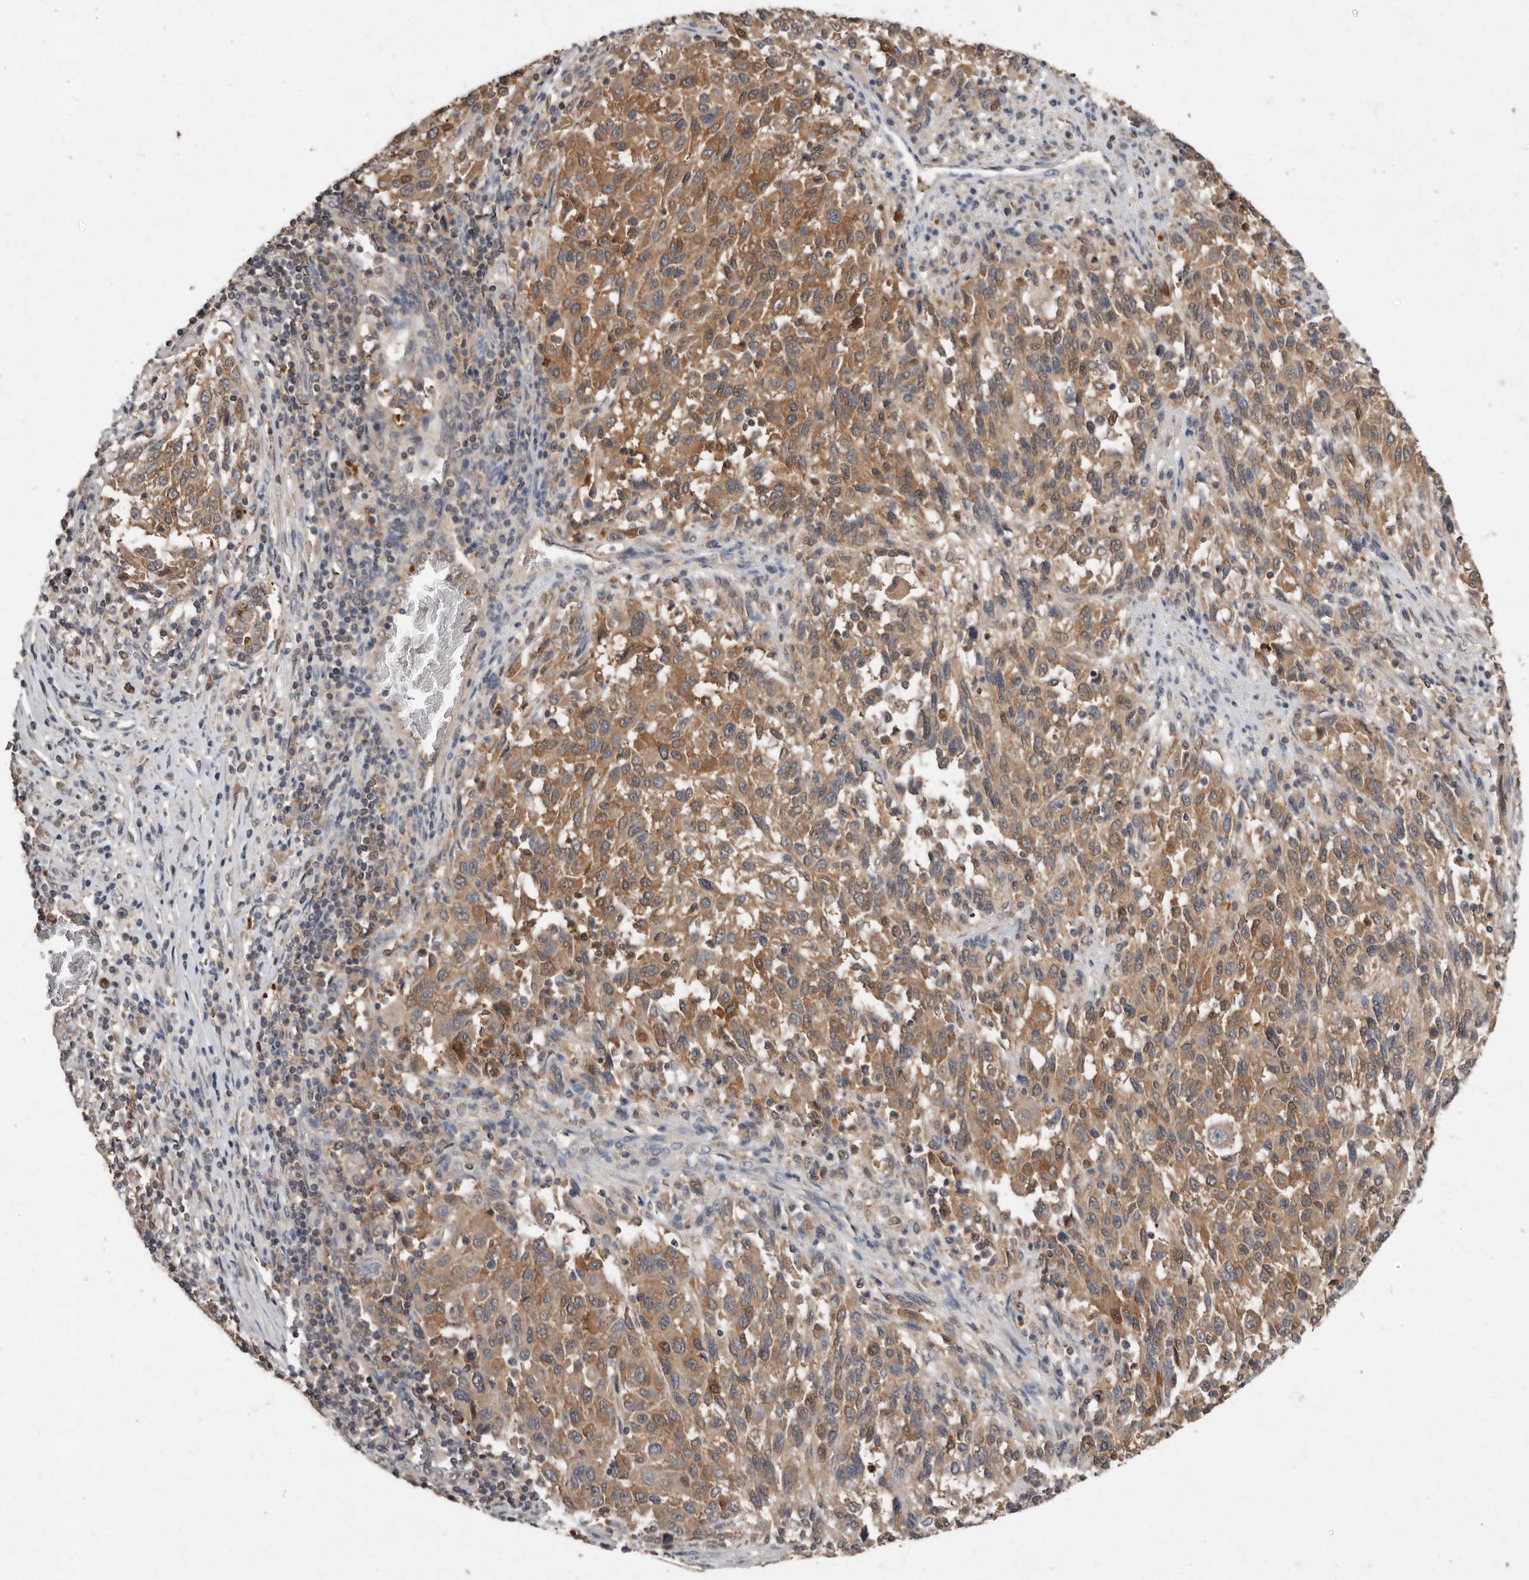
{"staining": {"intensity": "moderate", "quantity": ">75%", "location": "cytoplasmic/membranous"}, "tissue": "melanoma", "cell_type": "Tumor cells", "image_type": "cancer", "snomed": [{"axis": "morphology", "description": "Malignant melanoma, Metastatic site"}, {"axis": "topography", "description": "Lymph node"}], "caption": "The histopathology image displays a brown stain indicating the presence of a protein in the cytoplasmic/membranous of tumor cells in melanoma.", "gene": "EDEM1", "patient": {"sex": "male", "age": 61}}